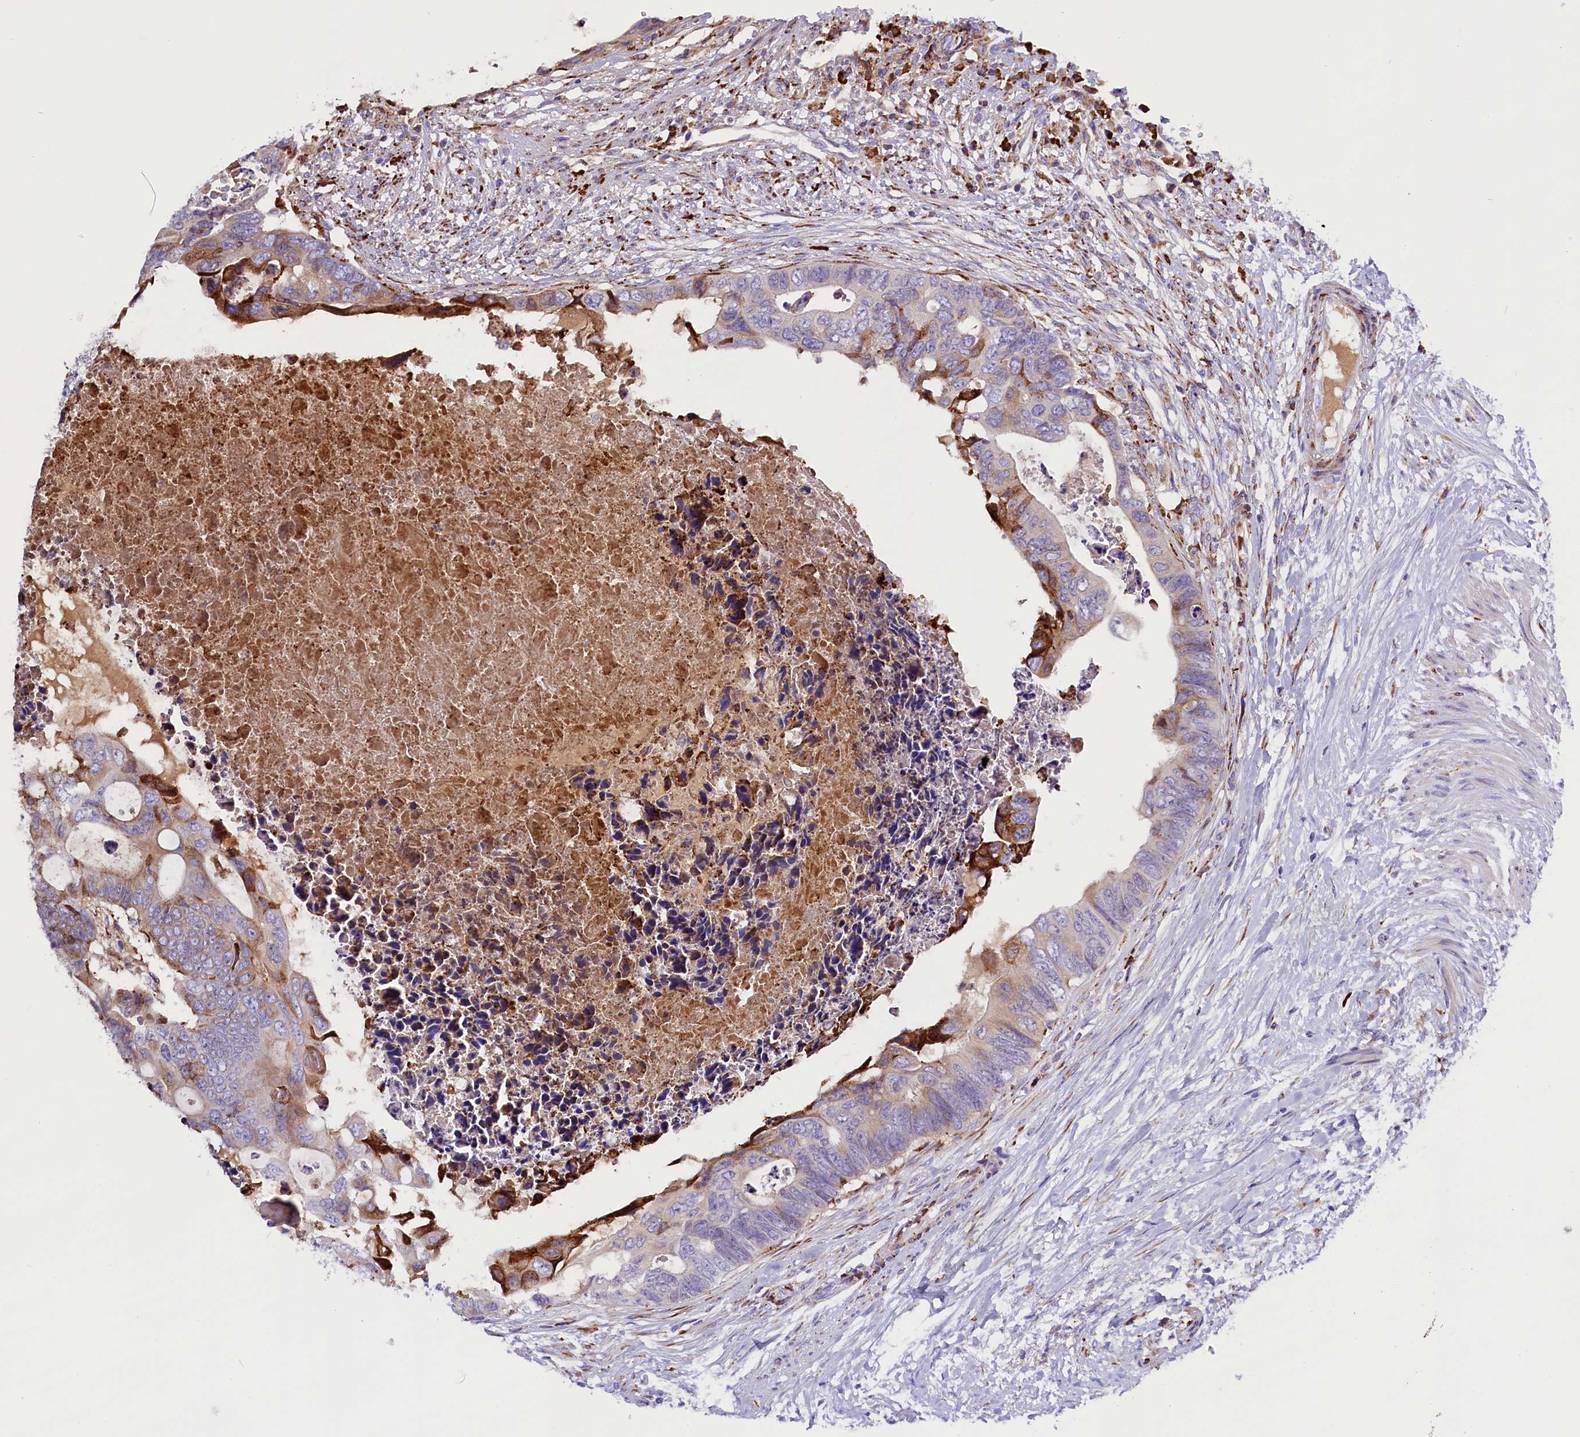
{"staining": {"intensity": "weak", "quantity": "<25%", "location": "cytoplasmic/membranous"}, "tissue": "colorectal cancer", "cell_type": "Tumor cells", "image_type": "cancer", "snomed": [{"axis": "morphology", "description": "Adenocarcinoma, NOS"}, {"axis": "topography", "description": "Rectum"}], "caption": "Adenocarcinoma (colorectal) stained for a protein using immunohistochemistry (IHC) shows no expression tumor cells.", "gene": "CMTR2", "patient": {"sex": "female", "age": 78}}